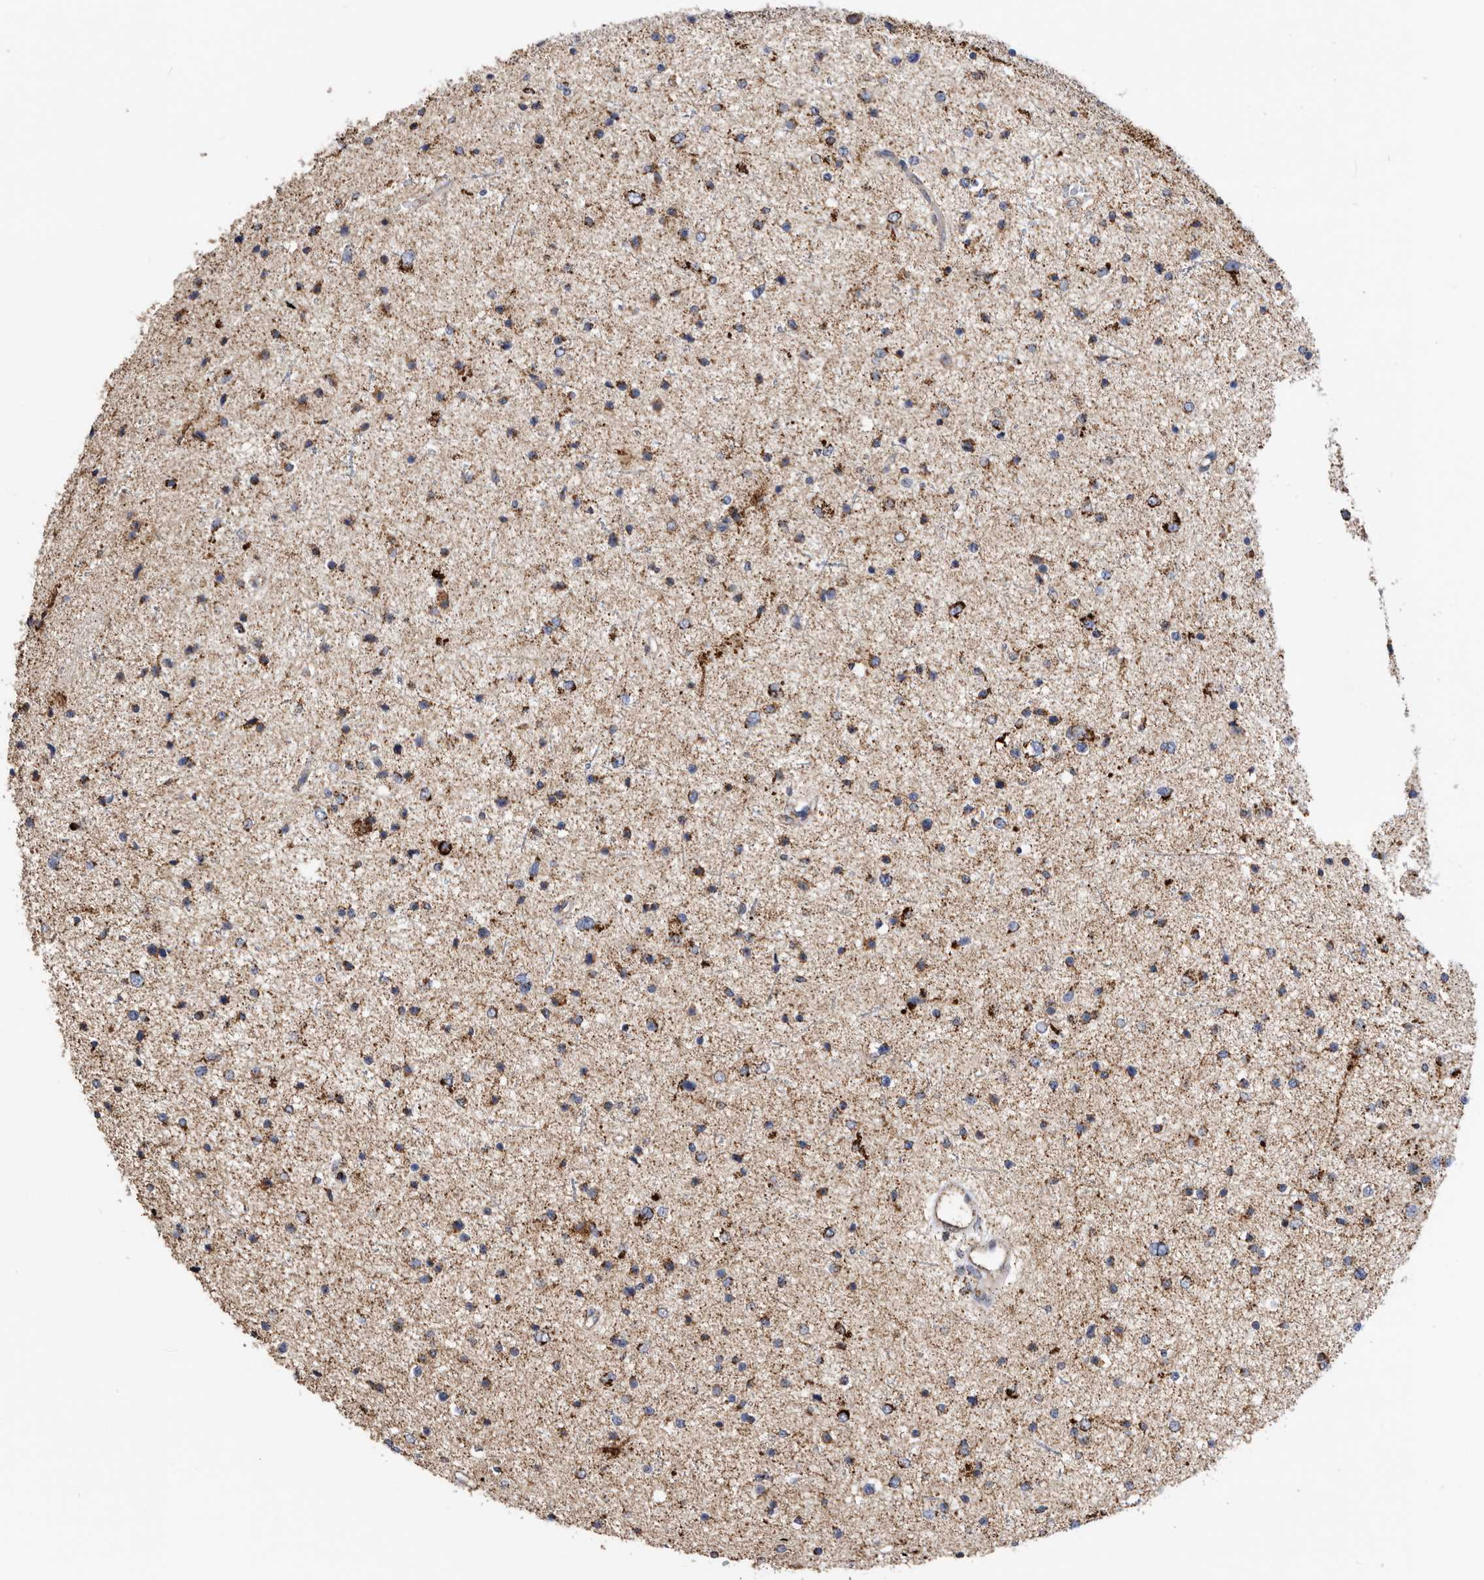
{"staining": {"intensity": "moderate", "quantity": ">75%", "location": "cytoplasmic/membranous"}, "tissue": "glioma", "cell_type": "Tumor cells", "image_type": "cancer", "snomed": [{"axis": "morphology", "description": "Glioma, malignant, Low grade"}, {"axis": "topography", "description": "Brain"}], "caption": "Tumor cells show moderate cytoplasmic/membranous staining in approximately >75% of cells in glioma.", "gene": "WFDC1", "patient": {"sex": "female", "age": 37}}